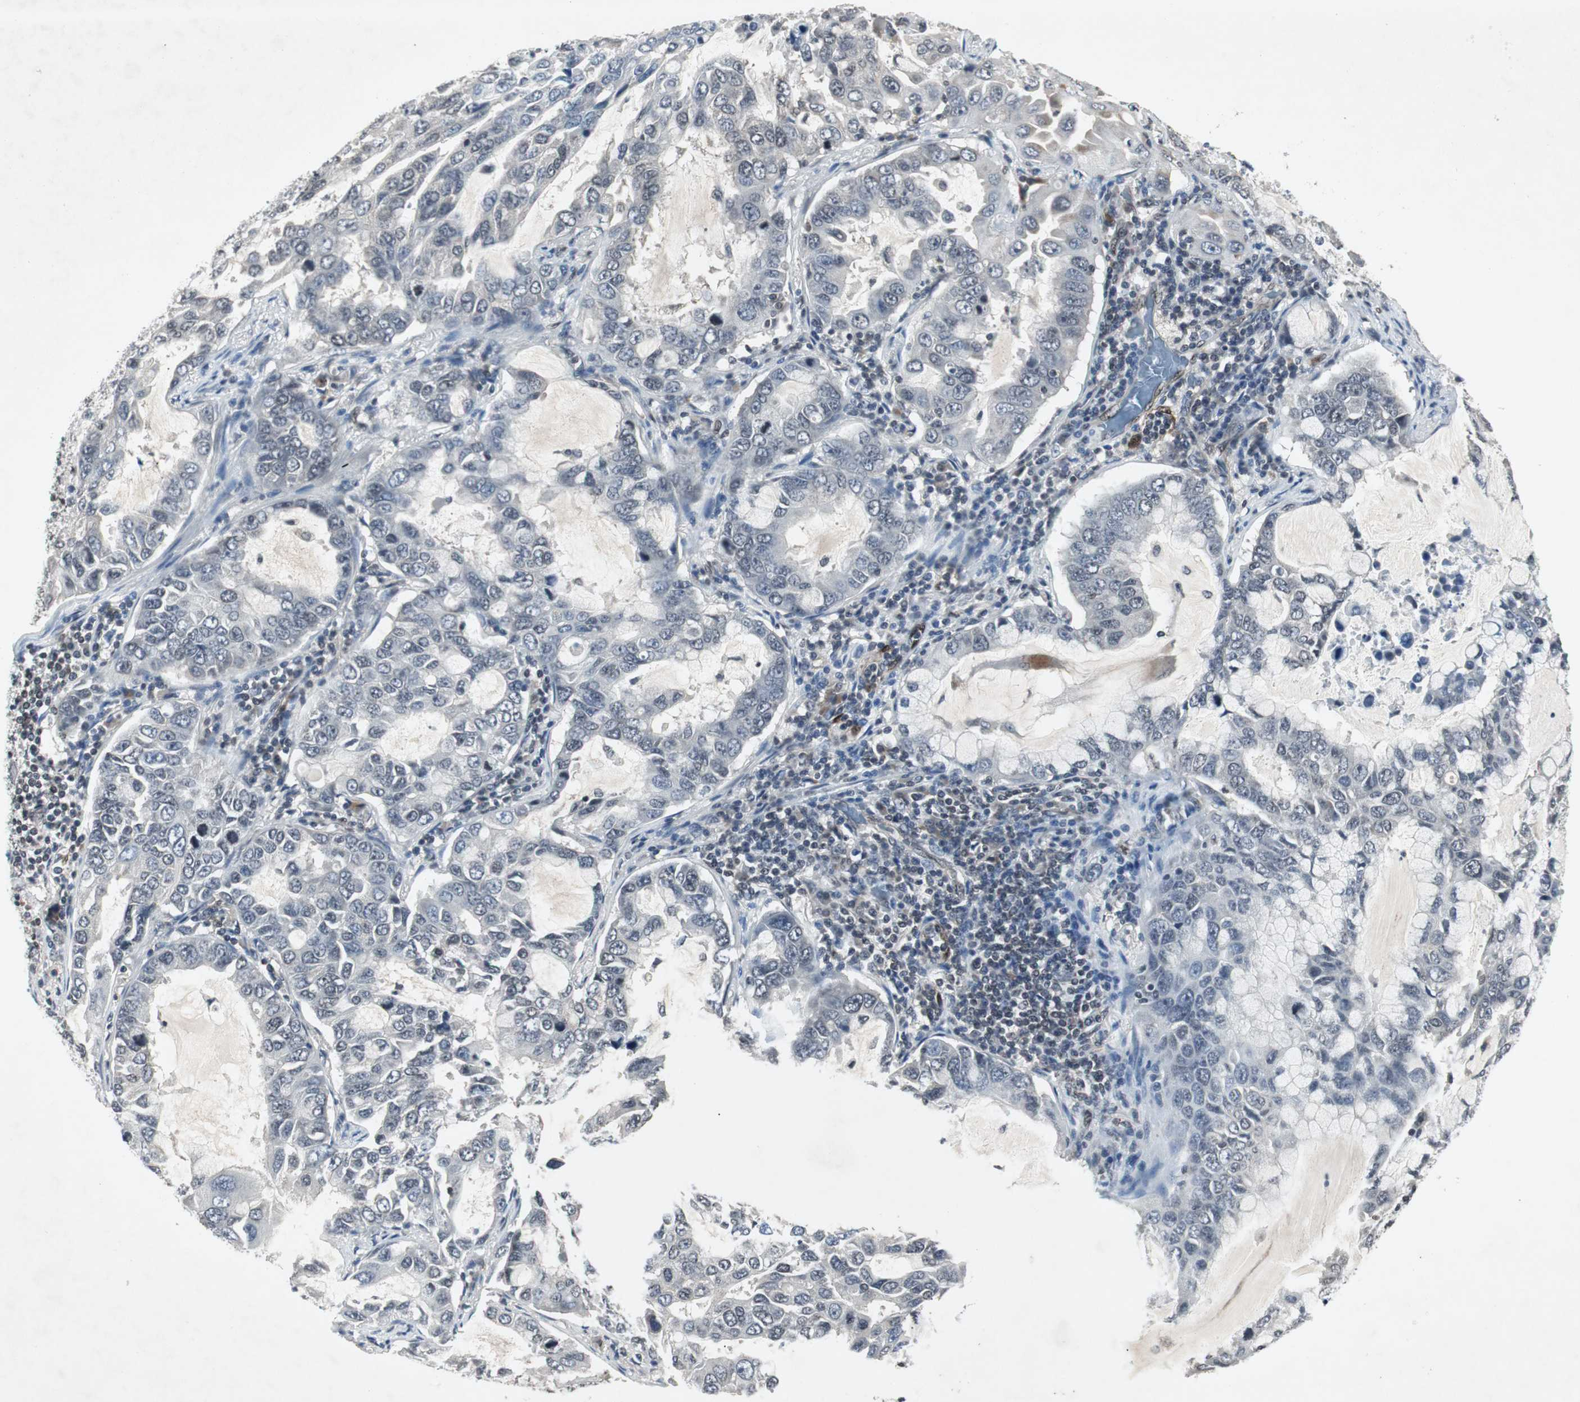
{"staining": {"intensity": "negative", "quantity": "none", "location": "none"}, "tissue": "lung cancer", "cell_type": "Tumor cells", "image_type": "cancer", "snomed": [{"axis": "morphology", "description": "Adenocarcinoma, NOS"}, {"axis": "topography", "description": "Lung"}], "caption": "DAB immunohistochemical staining of human lung adenocarcinoma reveals no significant positivity in tumor cells.", "gene": "SMAD1", "patient": {"sex": "male", "age": 64}}